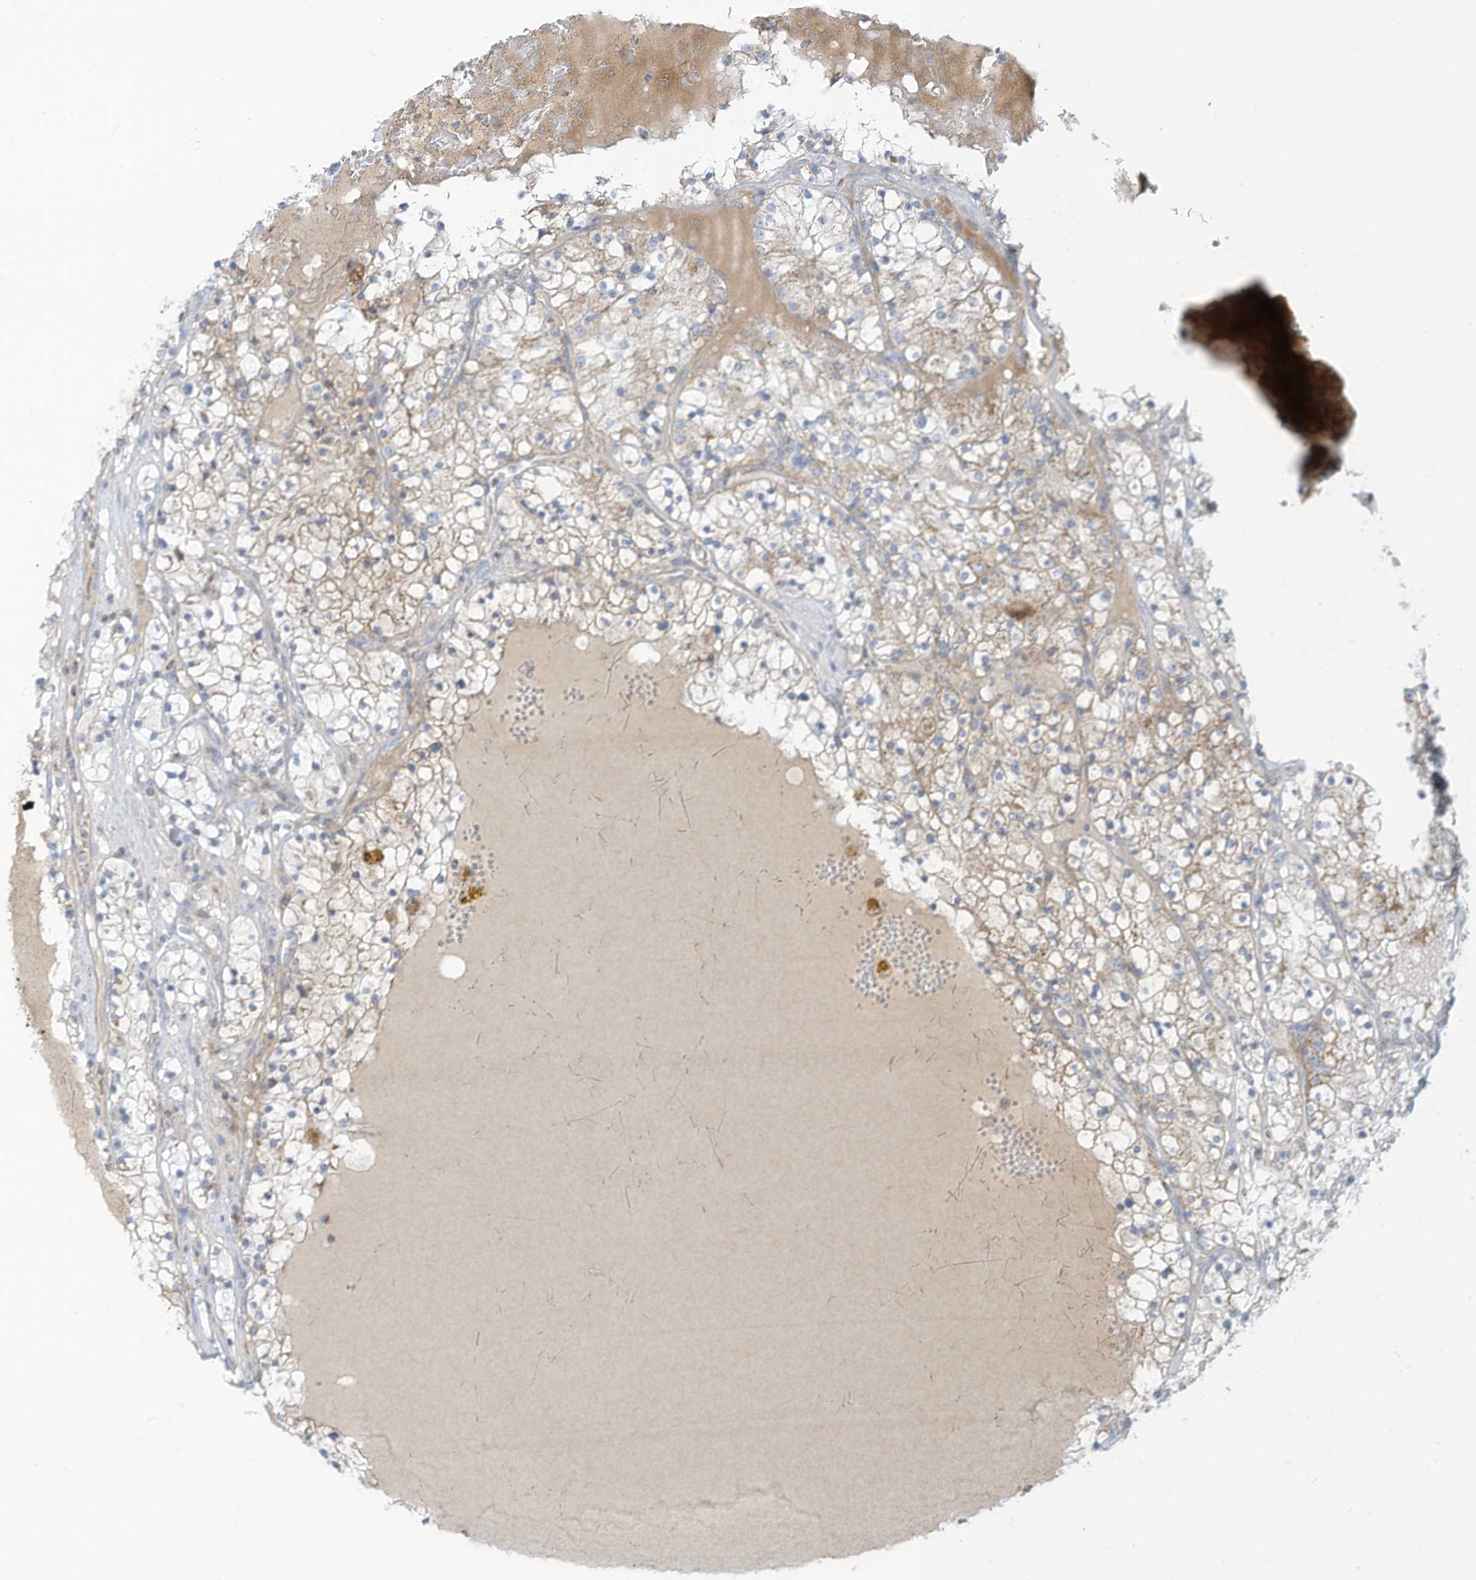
{"staining": {"intensity": "moderate", "quantity": "25%-75%", "location": "cytoplasmic/membranous"}, "tissue": "renal cancer", "cell_type": "Tumor cells", "image_type": "cancer", "snomed": [{"axis": "morphology", "description": "Normal tissue, NOS"}, {"axis": "morphology", "description": "Adenocarcinoma, NOS"}, {"axis": "topography", "description": "Kidney"}], "caption": "Moderate cytoplasmic/membranous expression is present in about 25%-75% of tumor cells in renal adenocarcinoma.", "gene": "NLN", "patient": {"sex": "male", "age": 68}}